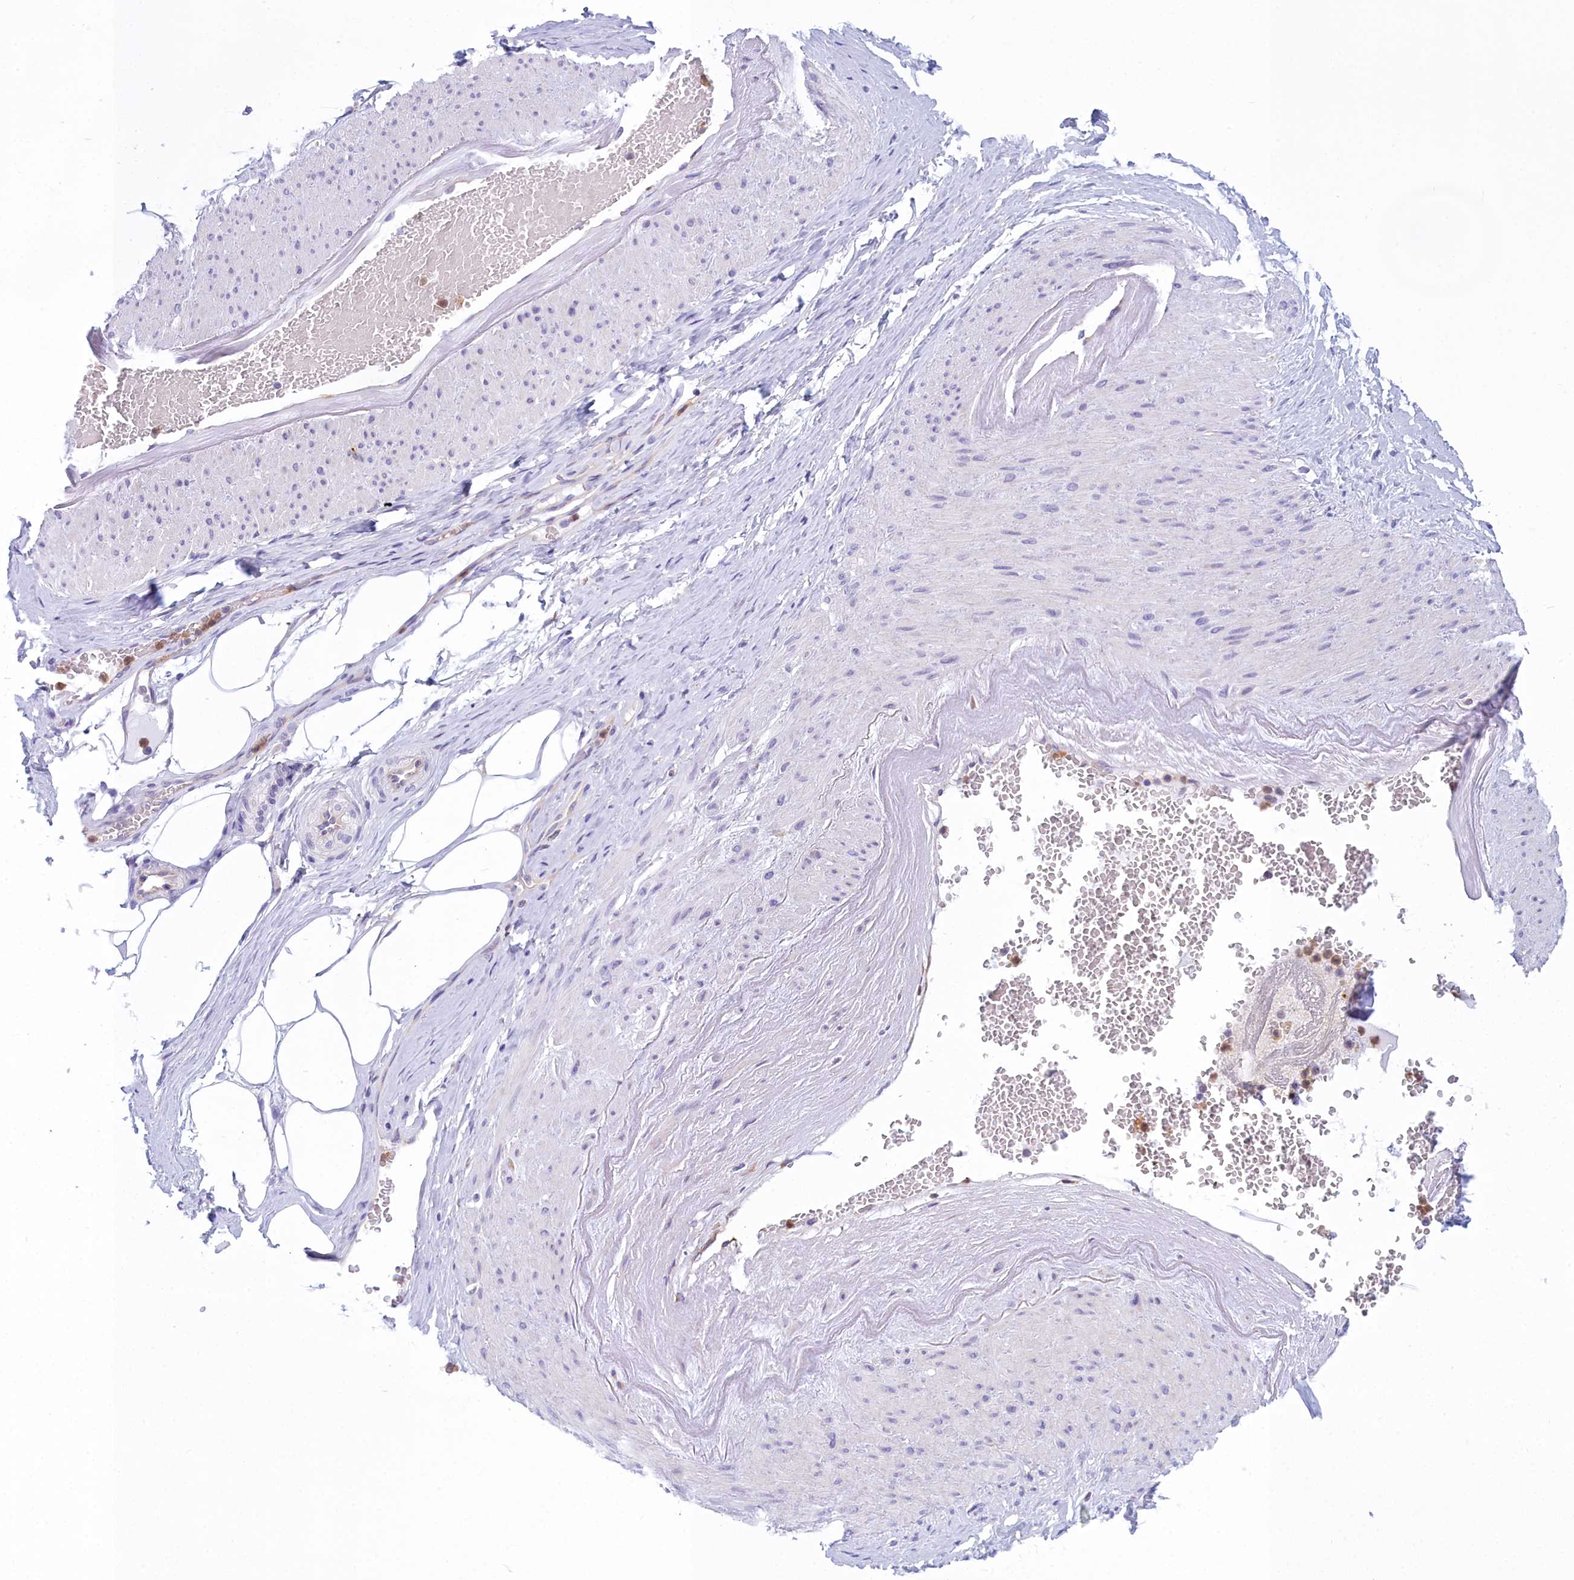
{"staining": {"intensity": "negative", "quantity": "none", "location": "none"}, "tissue": "adipose tissue", "cell_type": "Adipocytes", "image_type": "normal", "snomed": [{"axis": "morphology", "description": "Normal tissue, NOS"}, {"axis": "morphology", "description": "Adenocarcinoma, Low grade"}, {"axis": "topography", "description": "Prostate"}, {"axis": "topography", "description": "Peripheral nerve tissue"}], "caption": "High power microscopy photomicrograph of an IHC image of normal adipose tissue, revealing no significant expression in adipocytes.", "gene": "HM13", "patient": {"sex": "male", "age": 63}}